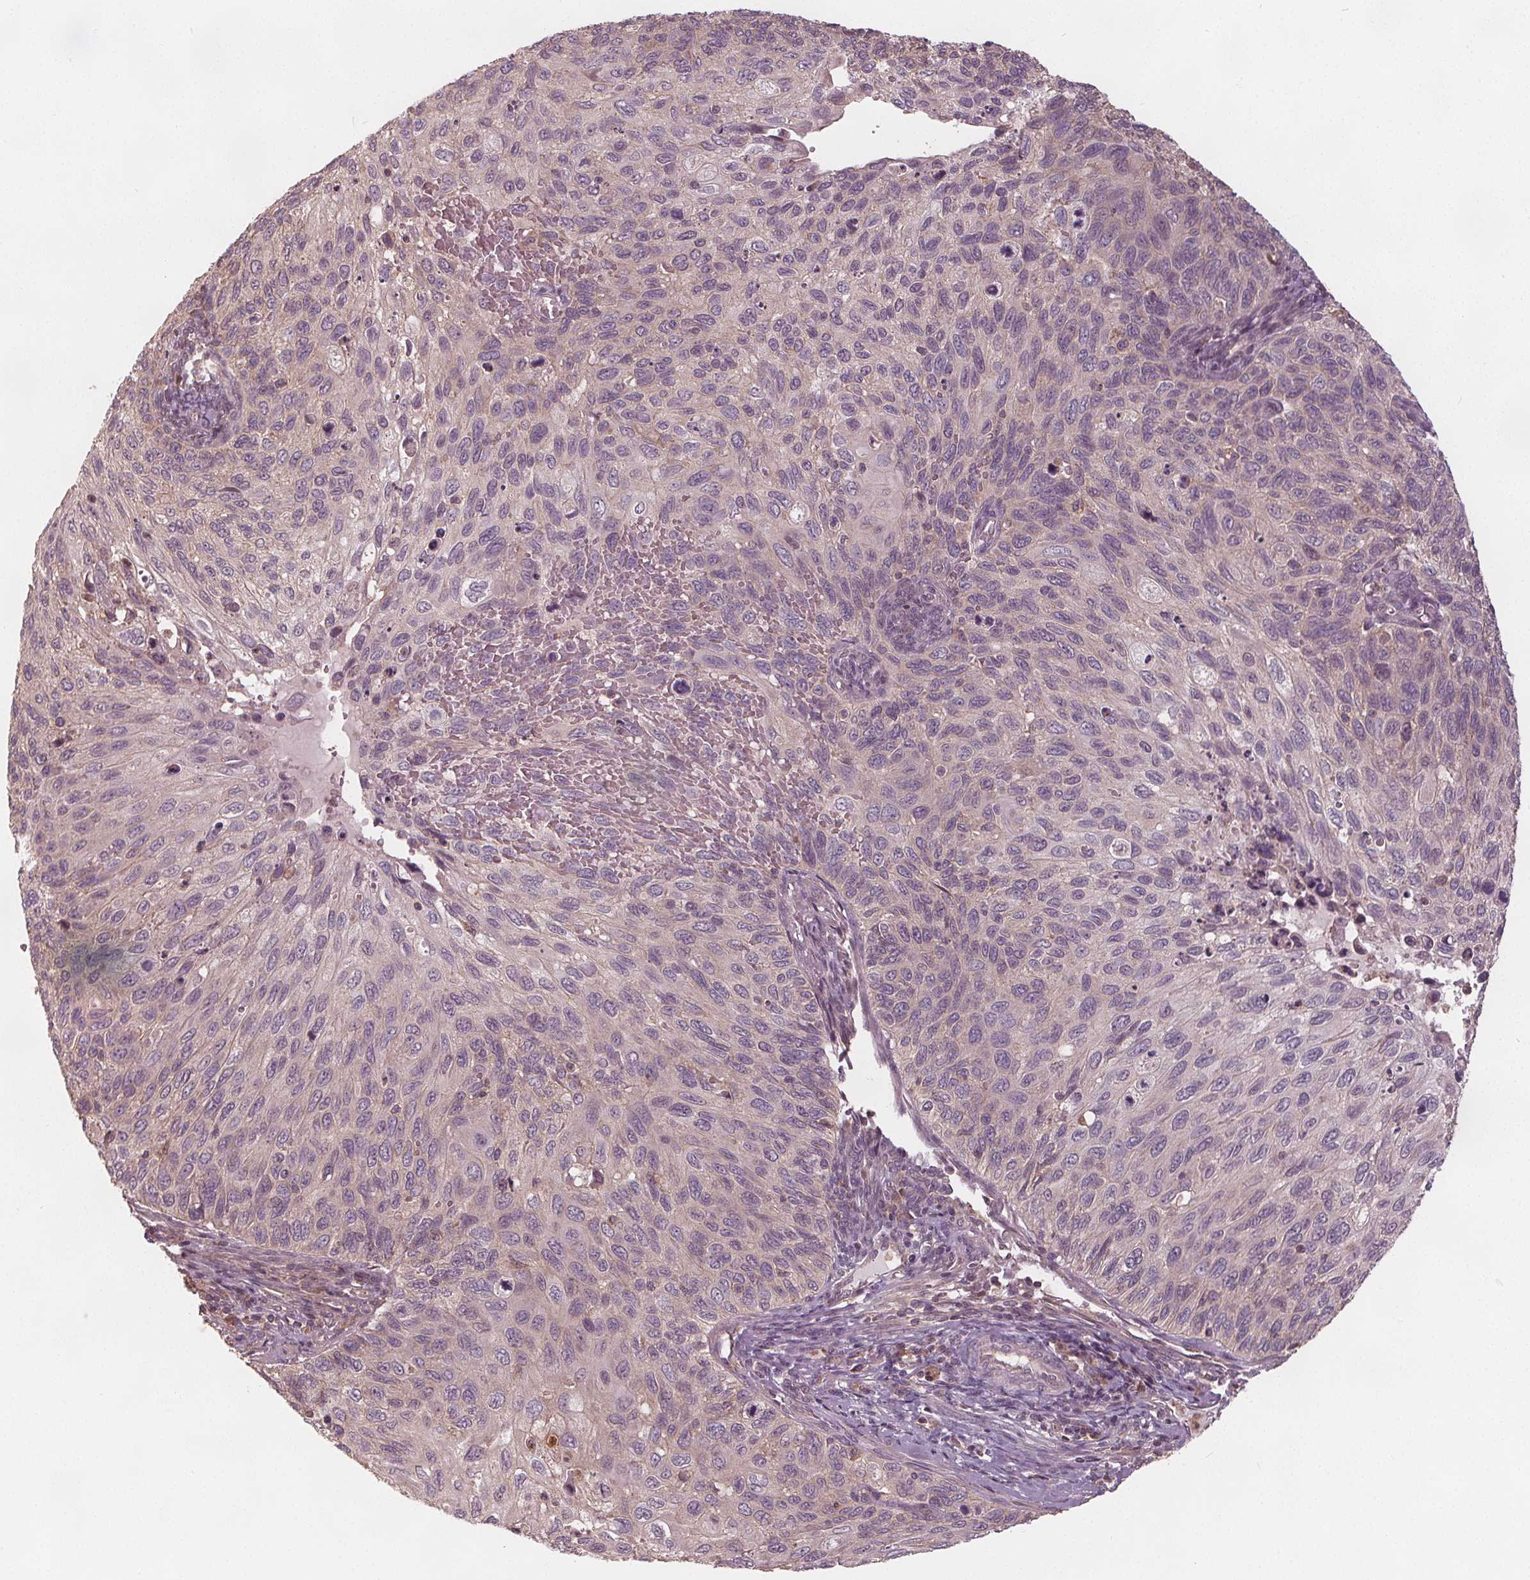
{"staining": {"intensity": "negative", "quantity": "none", "location": "none"}, "tissue": "cervical cancer", "cell_type": "Tumor cells", "image_type": "cancer", "snomed": [{"axis": "morphology", "description": "Squamous cell carcinoma, NOS"}, {"axis": "topography", "description": "Cervix"}], "caption": "The micrograph displays no significant expression in tumor cells of cervical squamous cell carcinoma.", "gene": "GNB2", "patient": {"sex": "female", "age": 70}}